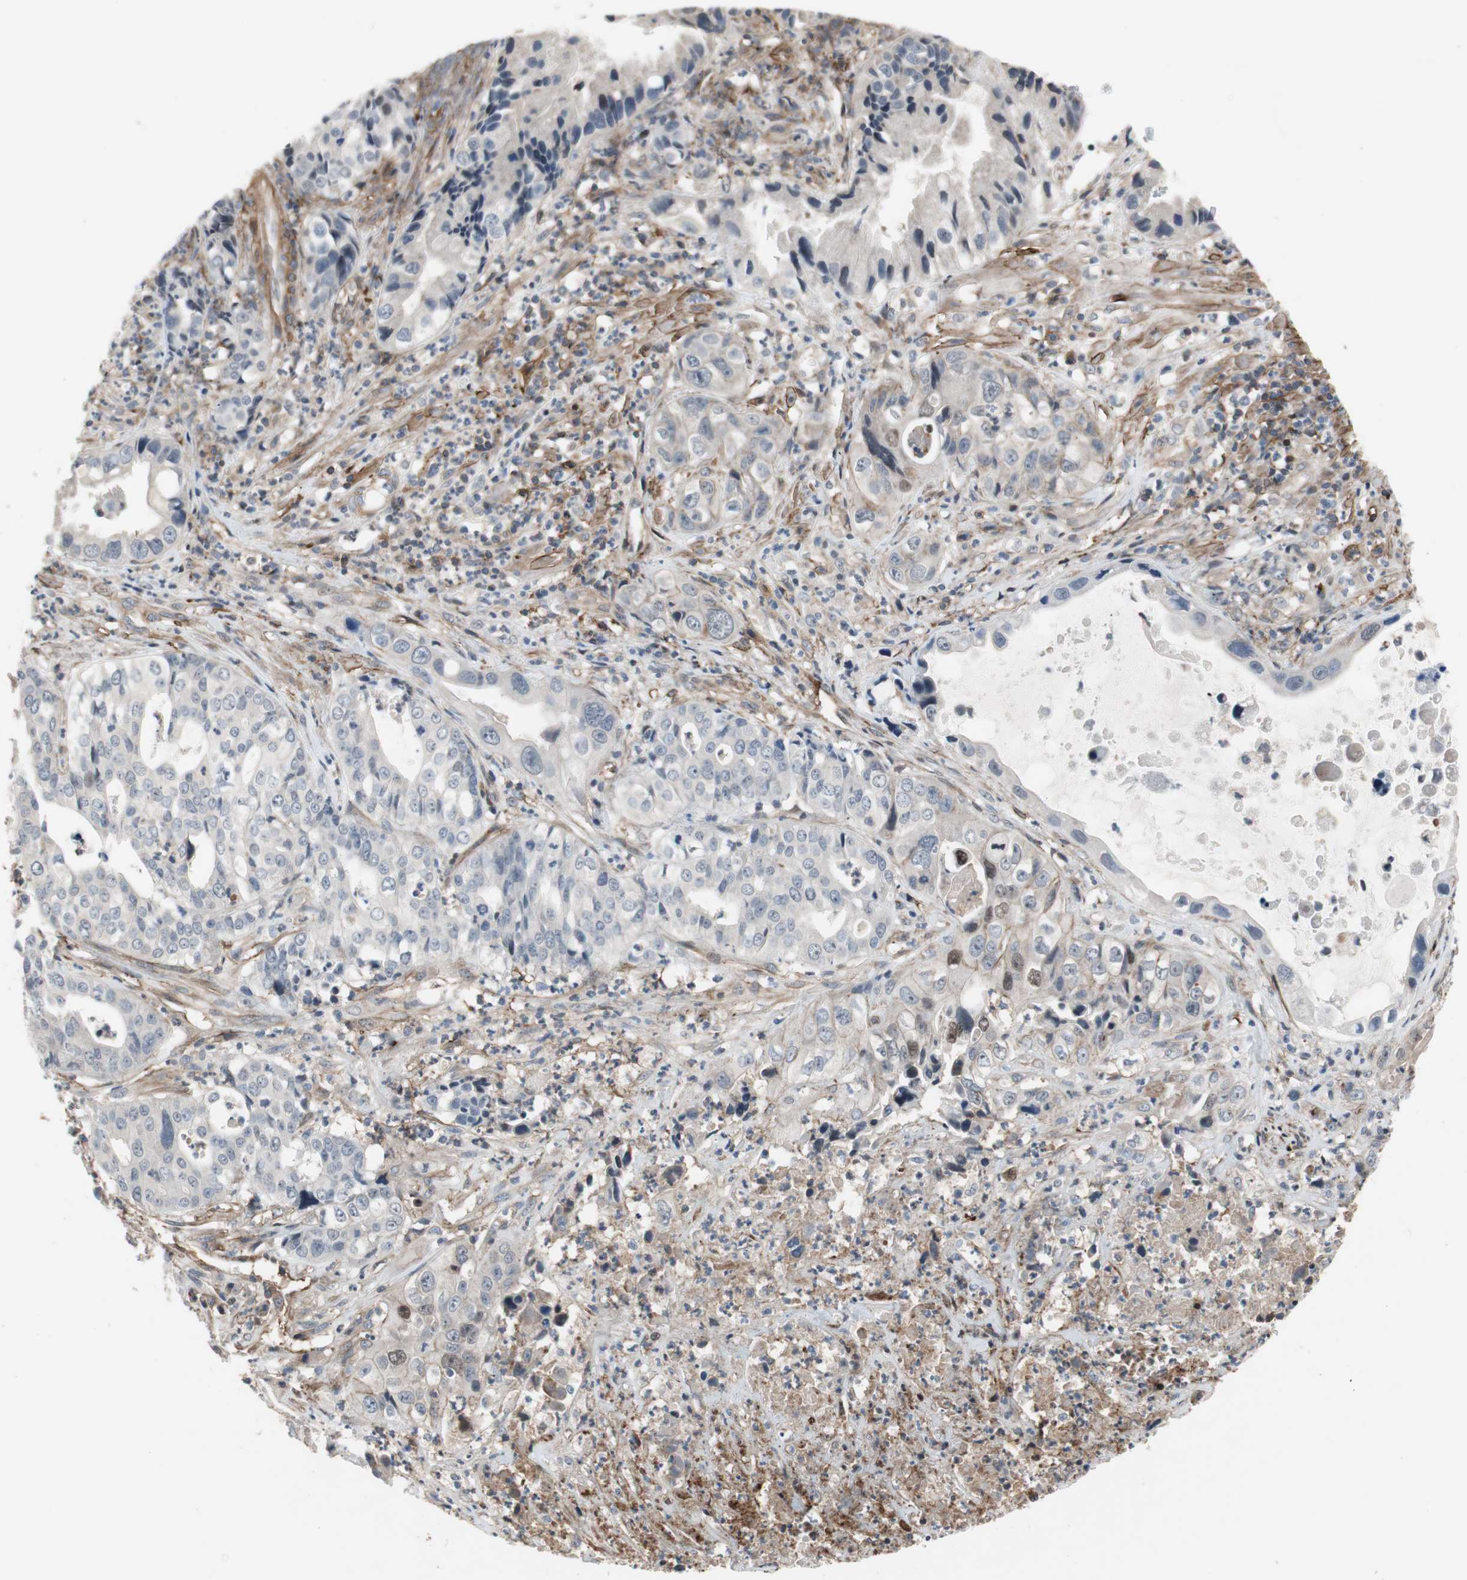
{"staining": {"intensity": "weak", "quantity": "<25%", "location": "cytoplasmic/membranous"}, "tissue": "liver cancer", "cell_type": "Tumor cells", "image_type": "cancer", "snomed": [{"axis": "morphology", "description": "Cholangiocarcinoma"}, {"axis": "topography", "description": "Liver"}], "caption": "This image is of liver cancer (cholangiocarcinoma) stained with immunohistochemistry to label a protein in brown with the nuclei are counter-stained blue. There is no positivity in tumor cells. (DAB immunohistochemistry with hematoxylin counter stain).", "gene": "GRHL1", "patient": {"sex": "female", "age": 61}}